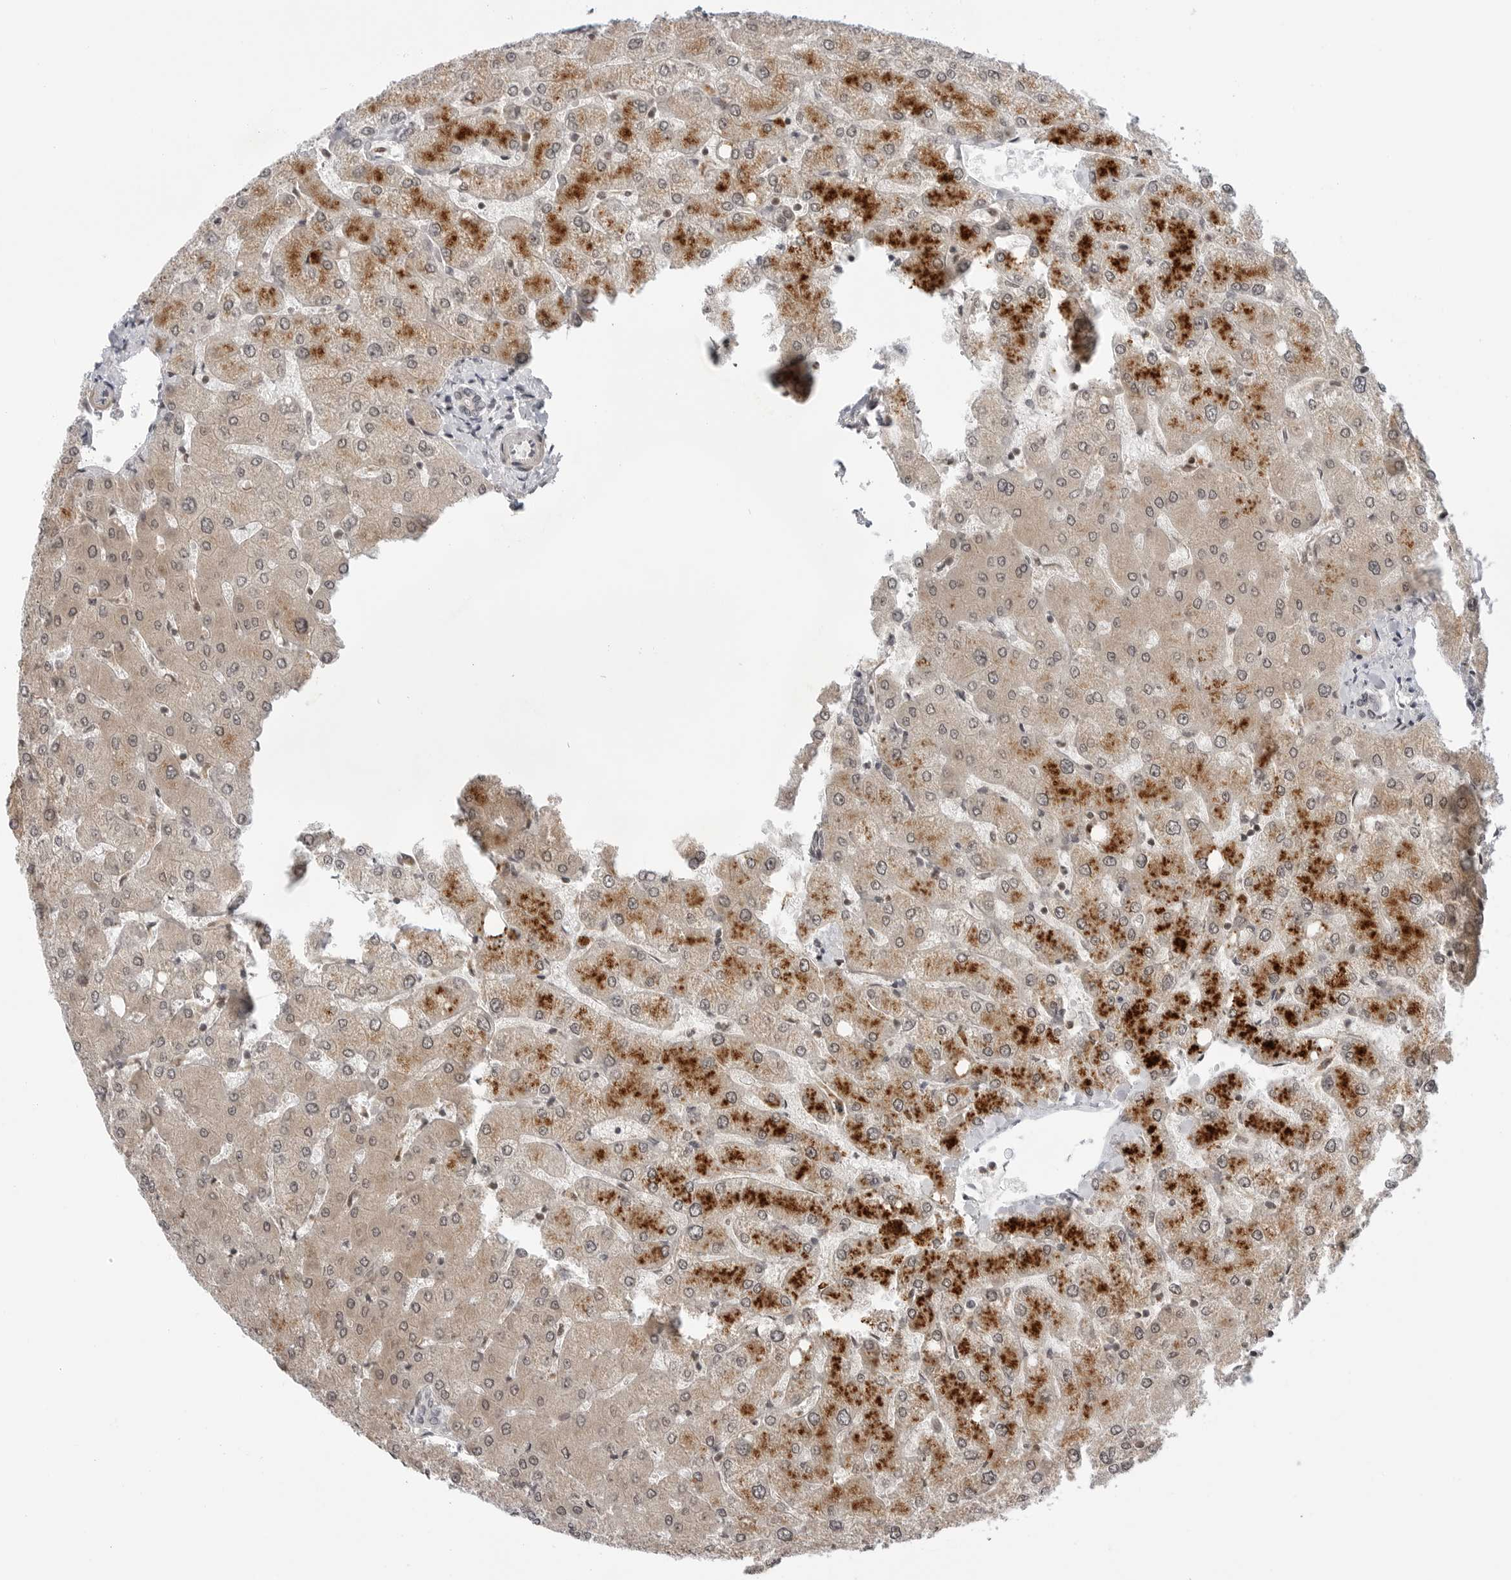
{"staining": {"intensity": "weak", "quantity": "25%-75%", "location": "cytoplasmic/membranous"}, "tissue": "liver", "cell_type": "Cholangiocytes", "image_type": "normal", "snomed": [{"axis": "morphology", "description": "Normal tissue, NOS"}, {"axis": "topography", "description": "Liver"}], "caption": "Immunohistochemistry staining of benign liver, which displays low levels of weak cytoplasmic/membranous expression in approximately 25%-75% of cholangiocytes indicating weak cytoplasmic/membranous protein expression. The staining was performed using DAB (brown) for protein detection and nuclei were counterstained in hematoxylin (blue).", "gene": "MAP2K5", "patient": {"sex": "female", "age": 54}}